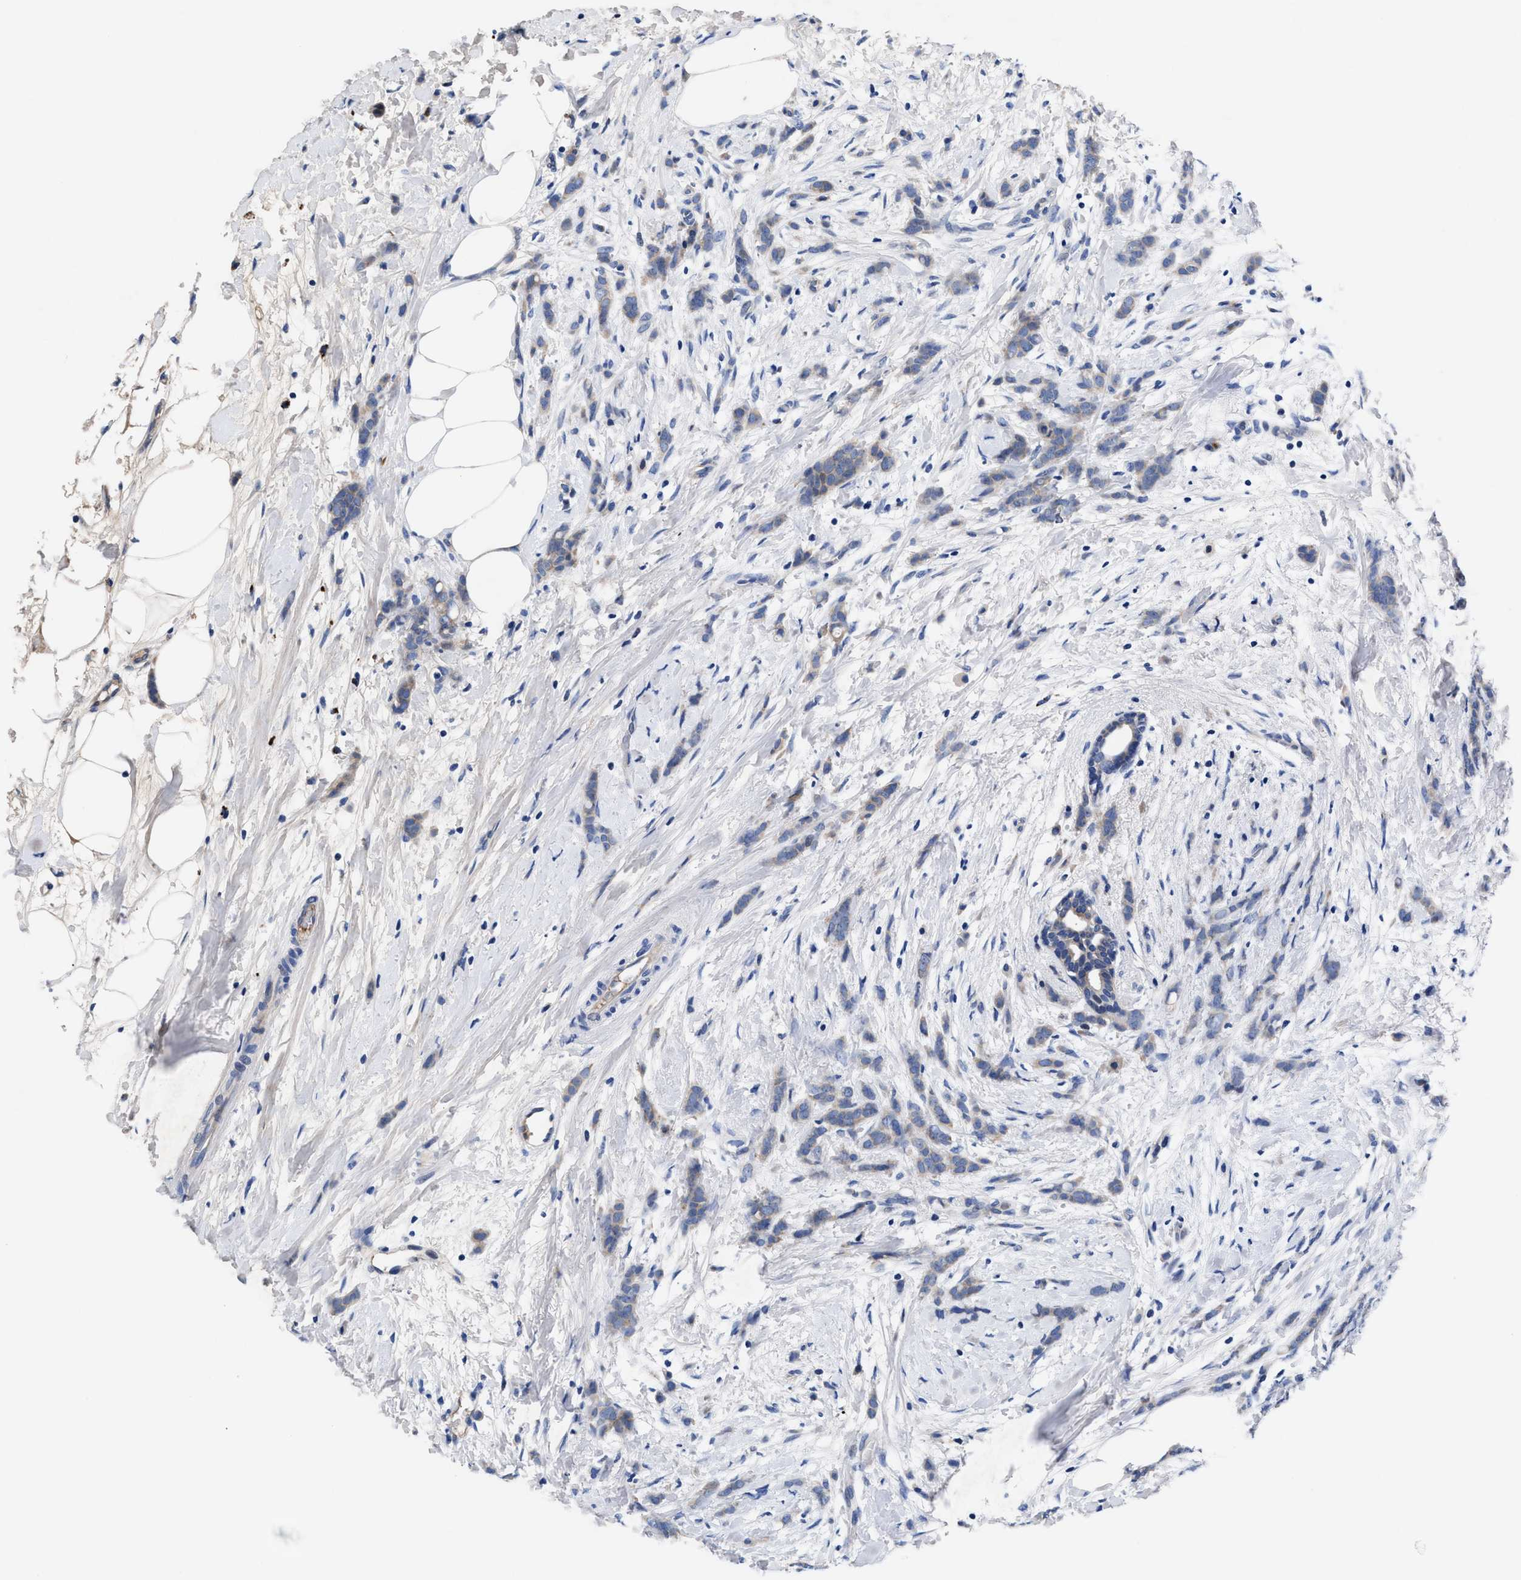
{"staining": {"intensity": "weak", "quantity": ">75%", "location": "cytoplasmic/membranous"}, "tissue": "breast cancer", "cell_type": "Tumor cells", "image_type": "cancer", "snomed": [{"axis": "morphology", "description": "Lobular carcinoma, in situ"}, {"axis": "morphology", "description": "Lobular carcinoma"}, {"axis": "topography", "description": "Breast"}], "caption": "Breast lobular carcinoma in situ stained with DAB immunohistochemistry (IHC) exhibits low levels of weak cytoplasmic/membranous expression in approximately >75% of tumor cells. (DAB IHC, brown staining for protein, blue staining for nuclei).", "gene": "DHRS13", "patient": {"sex": "female", "age": 41}}